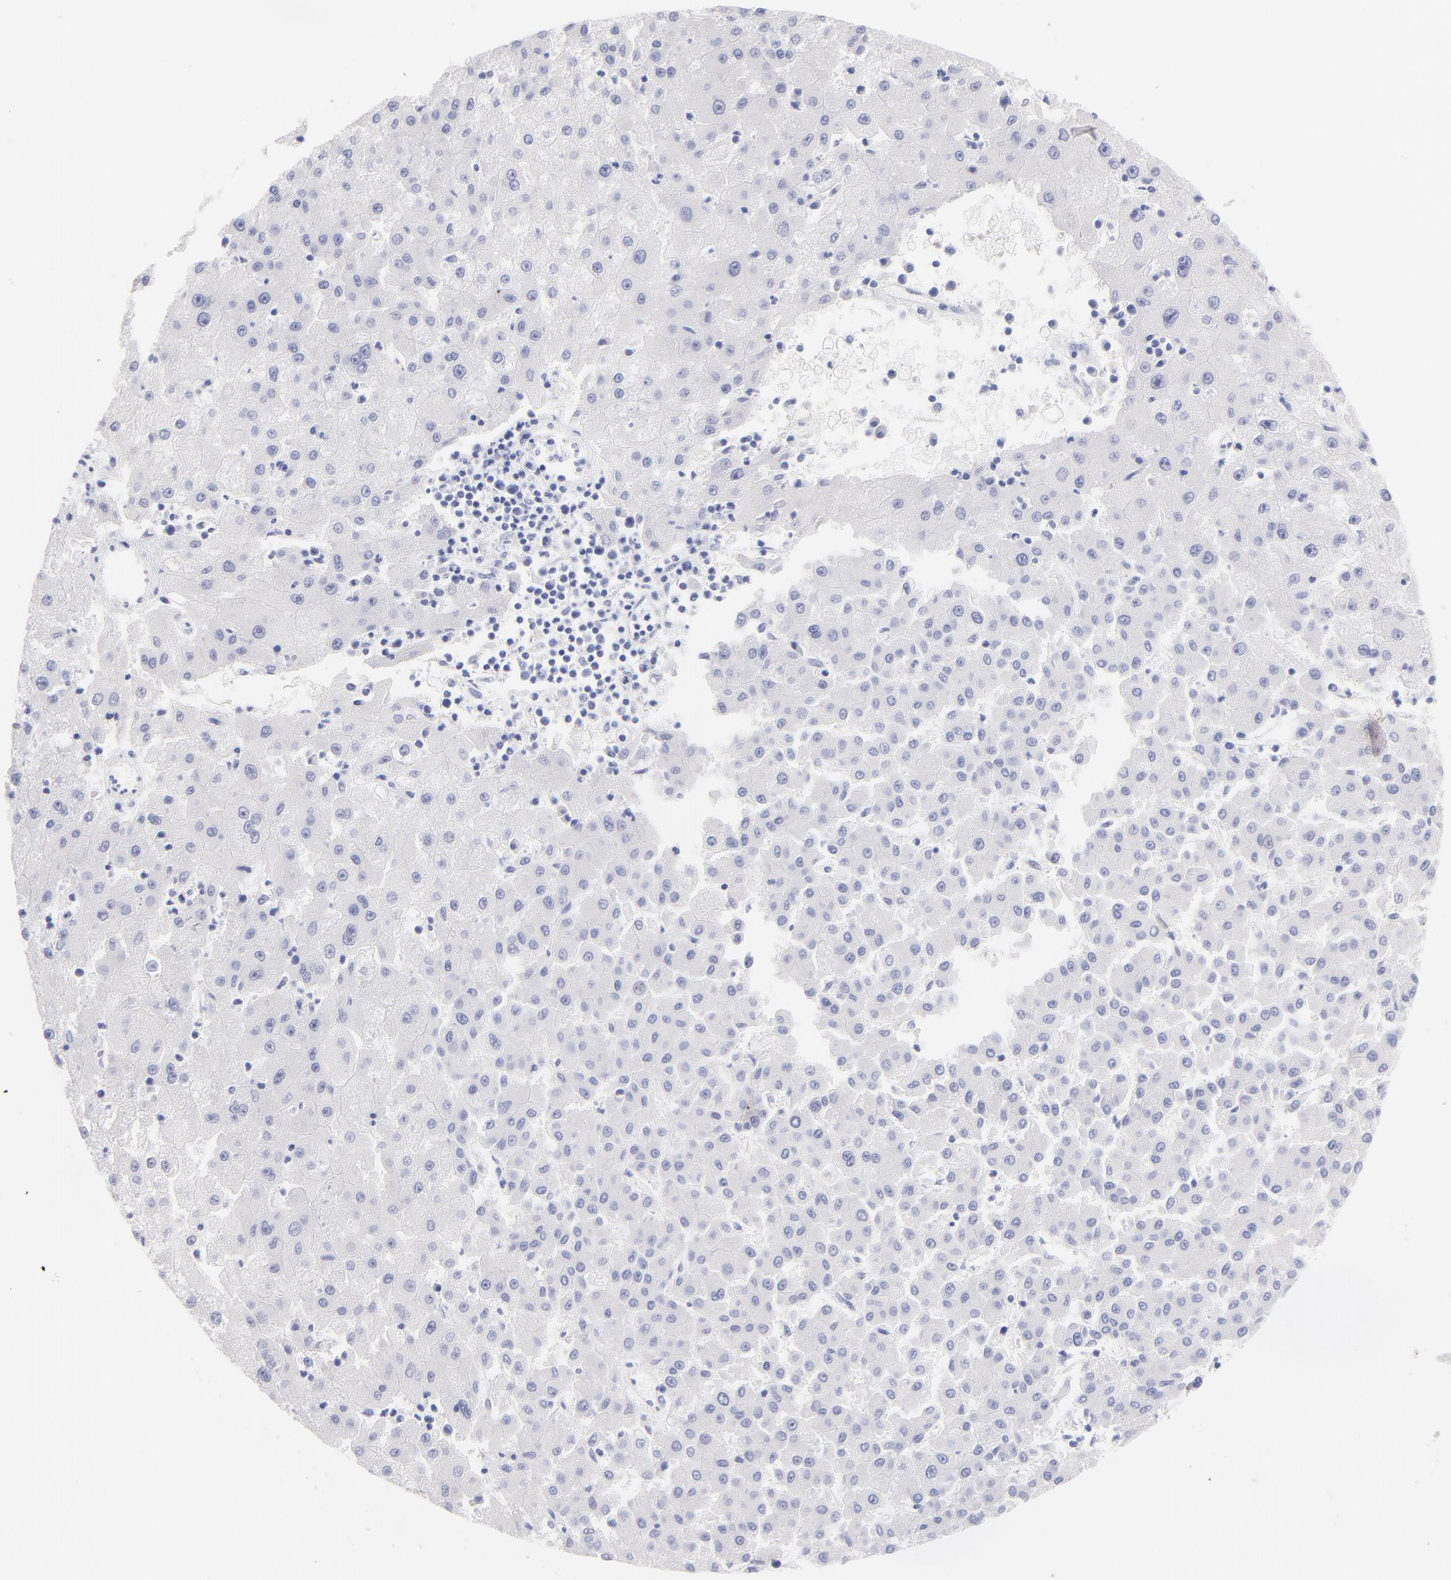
{"staining": {"intensity": "negative", "quantity": "none", "location": "none"}, "tissue": "liver cancer", "cell_type": "Tumor cells", "image_type": "cancer", "snomed": [{"axis": "morphology", "description": "Carcinoma, Hepatocellular, NOS"}, {"axis": "topography", "description": "Liver"}], "caption": "Immunohistochemical staining of liver hepatocellular carcinoma demonstrates no significant staining in tumor cells.", "gene": "SCGN", "patient": {"sex": "male", "age": 72}}